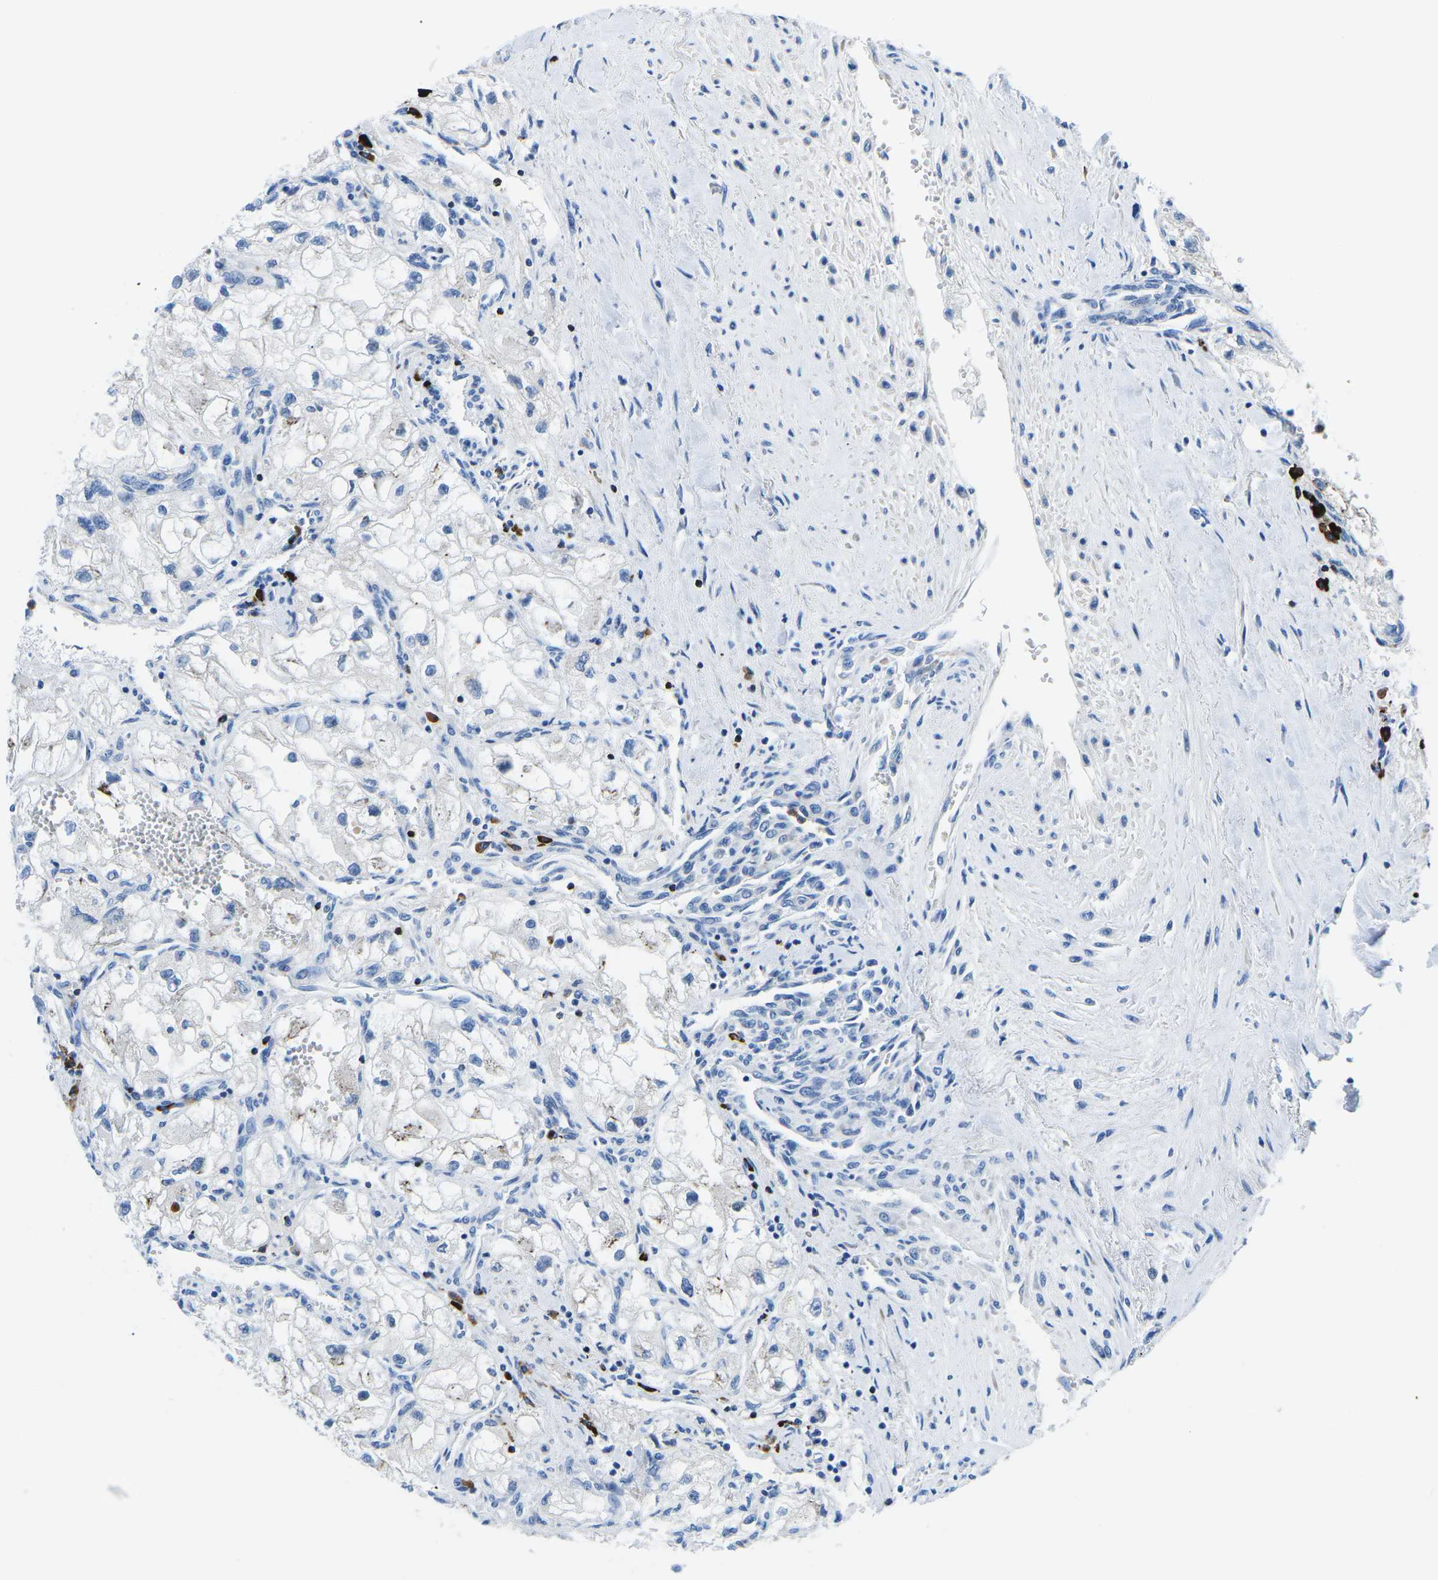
{"staining": {"intensity": "negative", "quantity": "none", "location": "none"}, "tissue": "renal cancer", "cell_type": "Tumor cells", "image_type": "cancer", "snomed": [{"axis": "morphology", "description": "Adenocarcinoma, NOS"}, {"axis": "topography", "description": "Kidney"}], "caption": "Adenocarcinoma (renal) was stained to show a protein in brown. There is no significant staining in tumor cells. Nuclei are stained in blue.", "gene": "MC4R", "patient": {"sex": "female", "age": 70}}